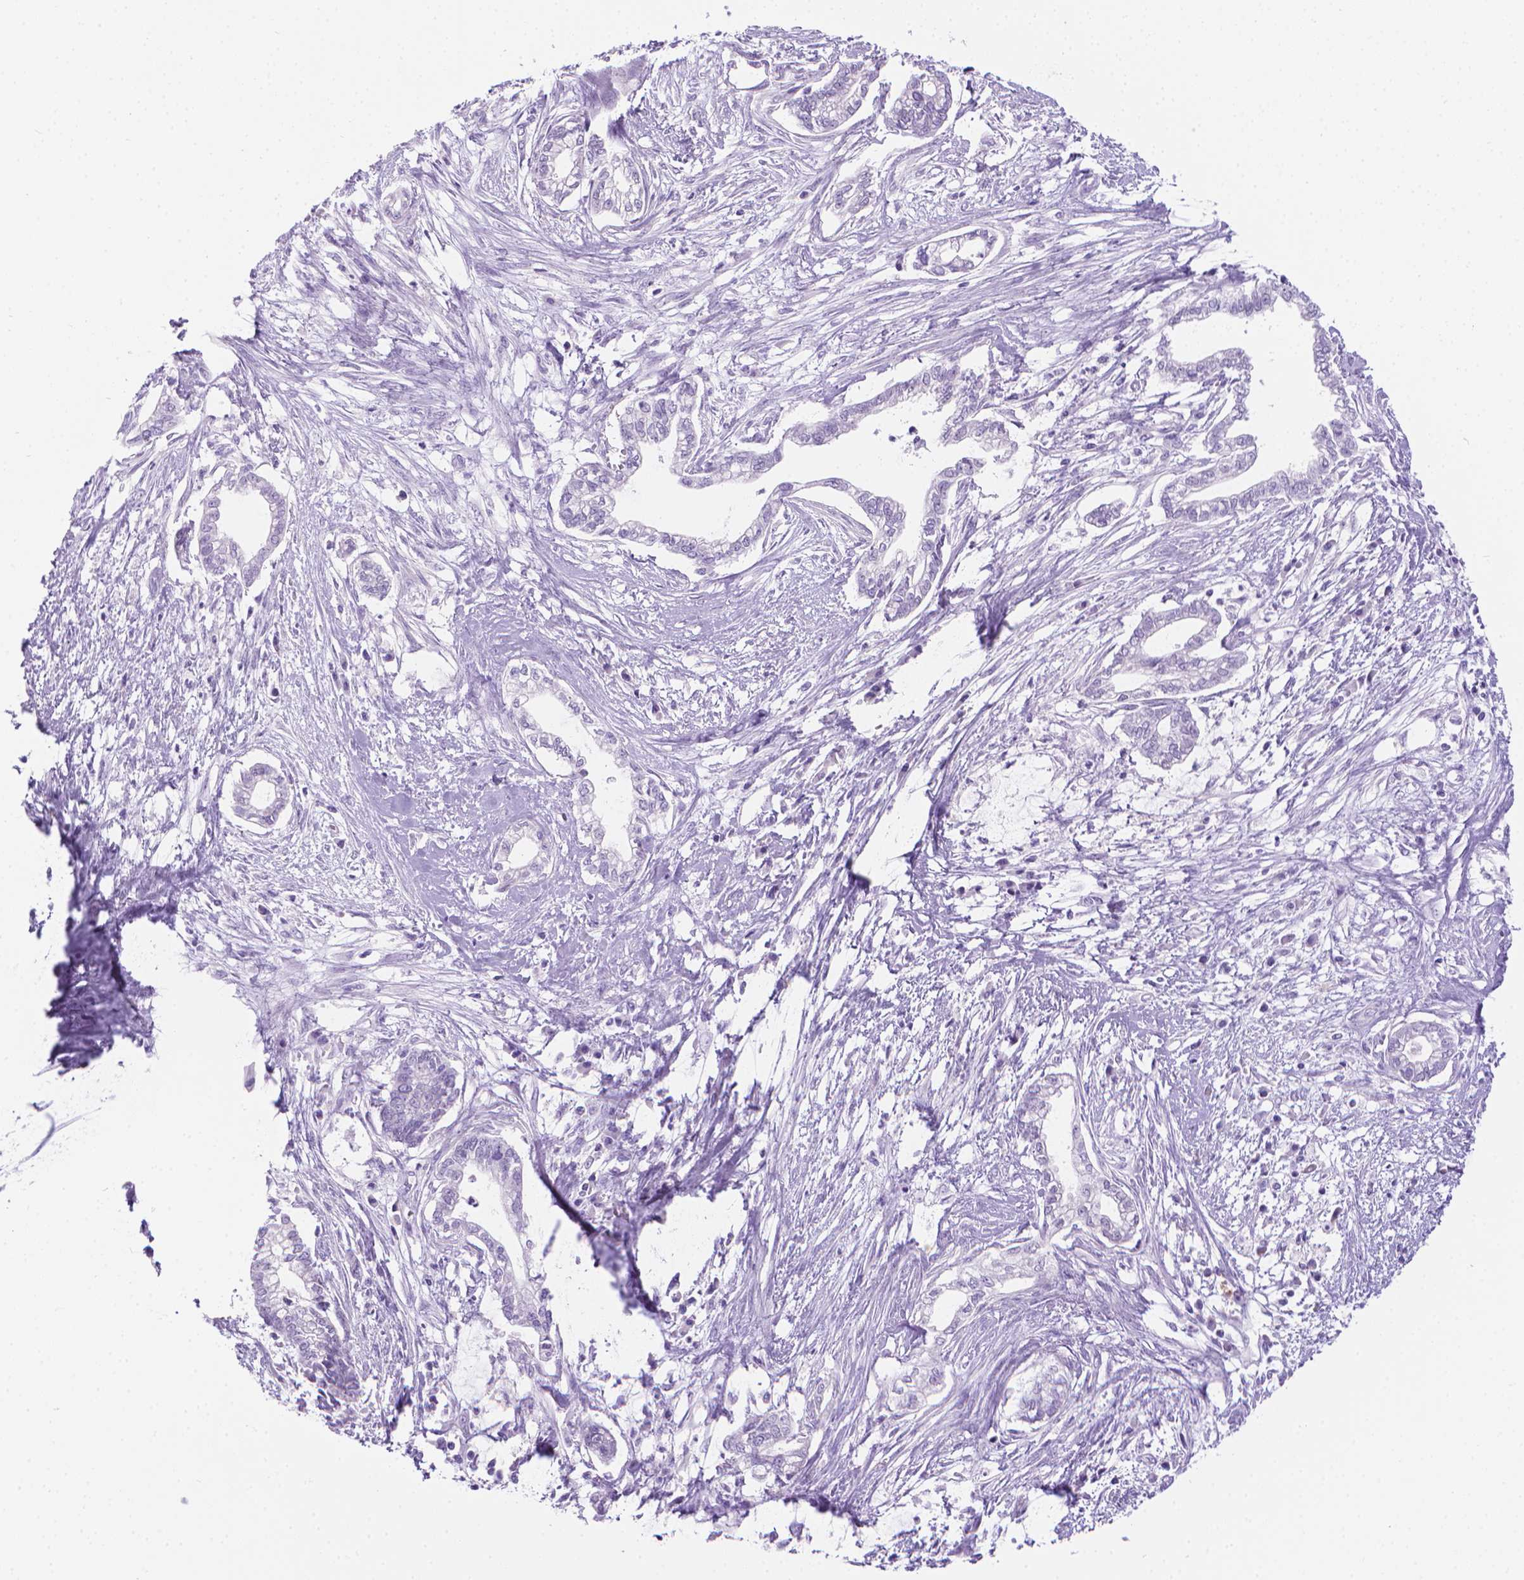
{"staining": {"intensity": "negative", "quantity": "none", "location": "none"}, "tissue": "cervical cancer", "cell_type": "Tumor cells", "image_type": "cancer", "snomed": [{"axis": "morphology", "description": "Adenocarcinoma, NOS"}, {"axis": "topography", "description": "Cervix"}], "caption": "Tumor cells show no significant positivity in cervical cancer (adenocarcinoma).", "gene": "SPAG6", "patient": {"sex": "female", "age": 62}}